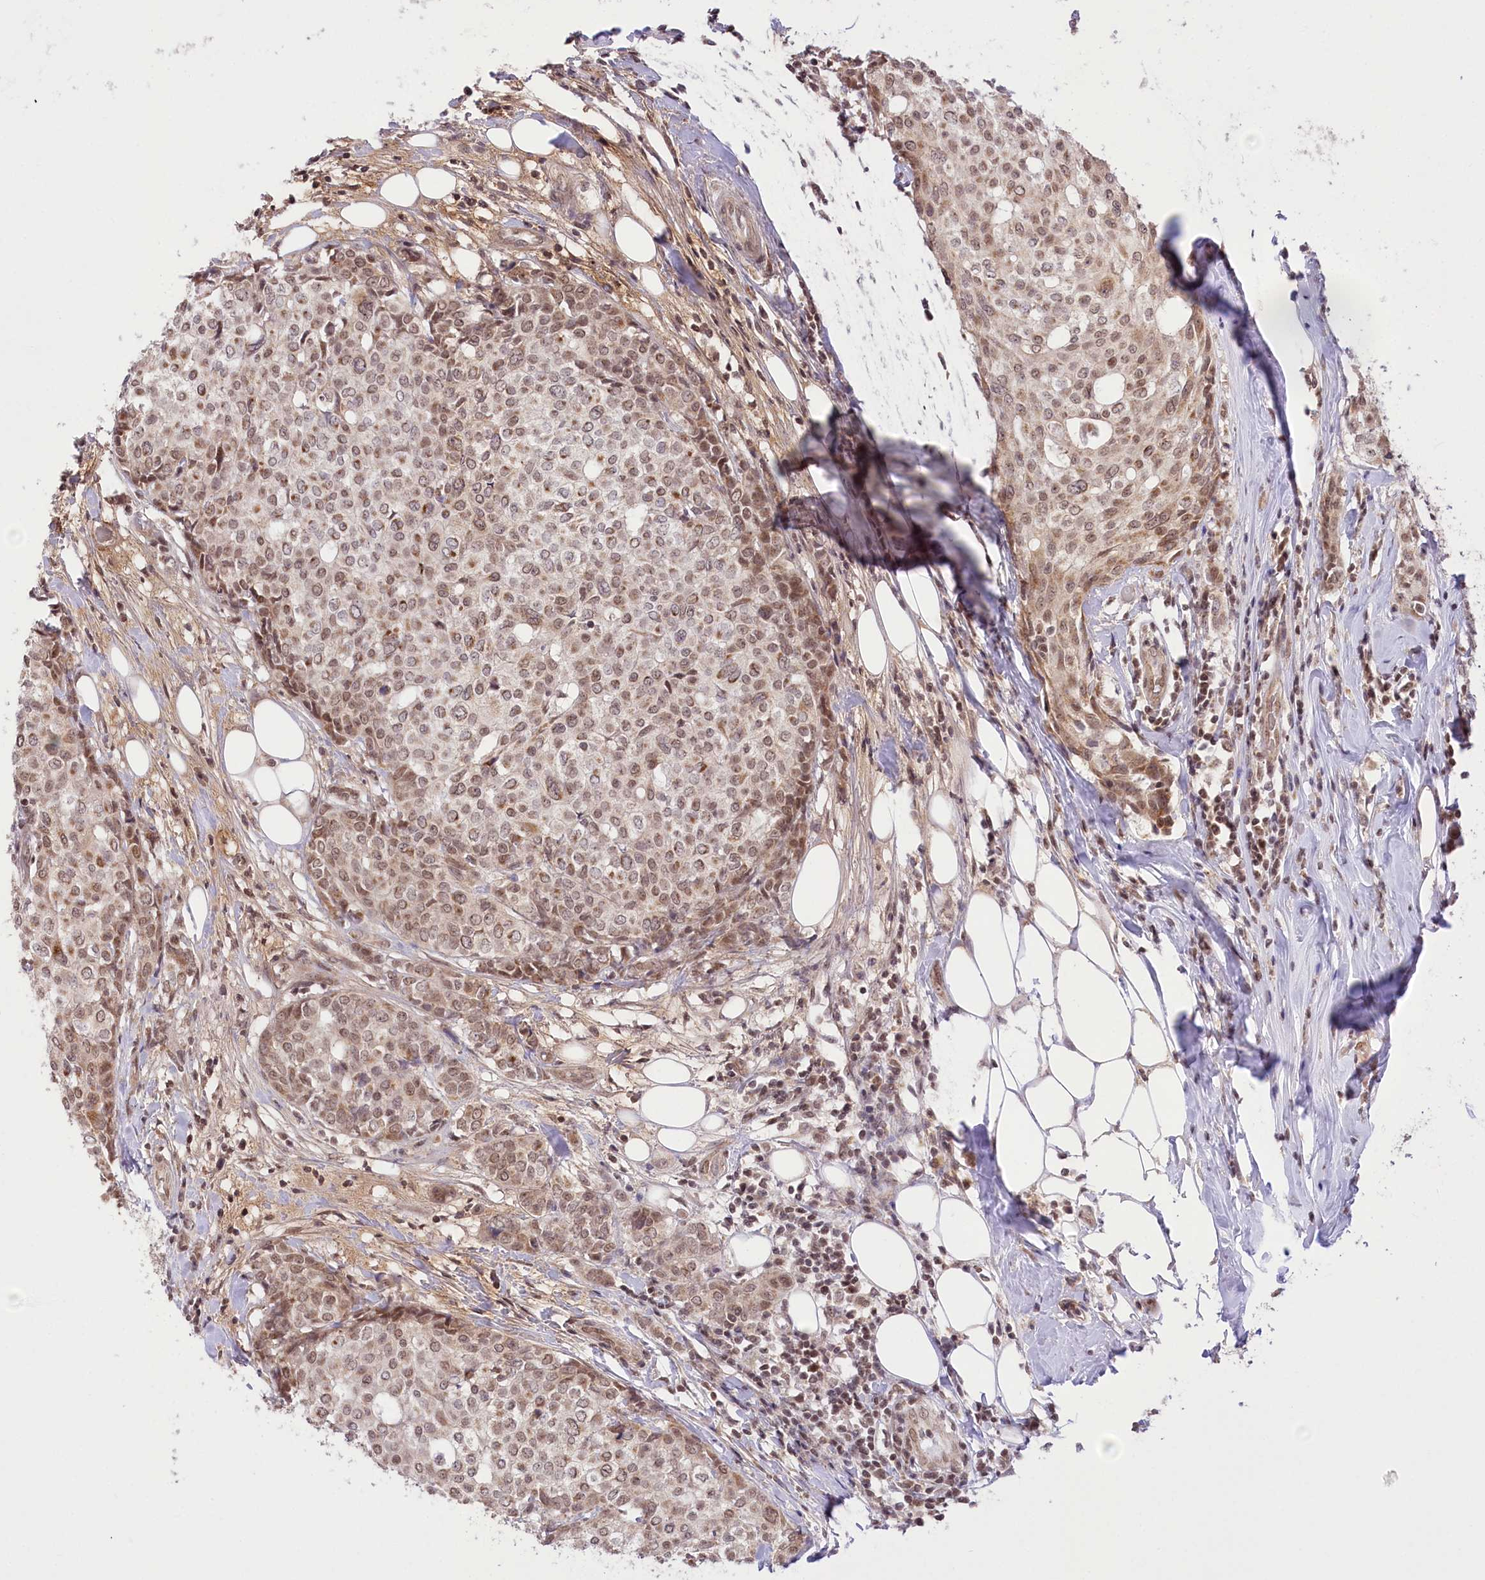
{"staining": {"intensity": "moderate", "quantity": ">75%", "location": "cytoplasmic/membranous,nuclear"}, "tissue": "breast cancer", "cell_type": "Tumor cells", "image_type": "cancer", "snomed": [{"axis": "morphology", "description": "Lobular carcinoma"}, {"axis": "topography", "description": "Breast"}], "caption": "Immunohistochemical staining of human breast lobular carcinoma reveals medium levels of moderate cytoplasmic/membranous and nuclear protein staining in approximately >75% of tumor cells. The staining is performed using DAB brown chromogen to label protein expression. The nuclei are counter-stained blue using hematoxylin.", "gene": "ZMAT2", "patient": {"sex": "female", "age": 51}}